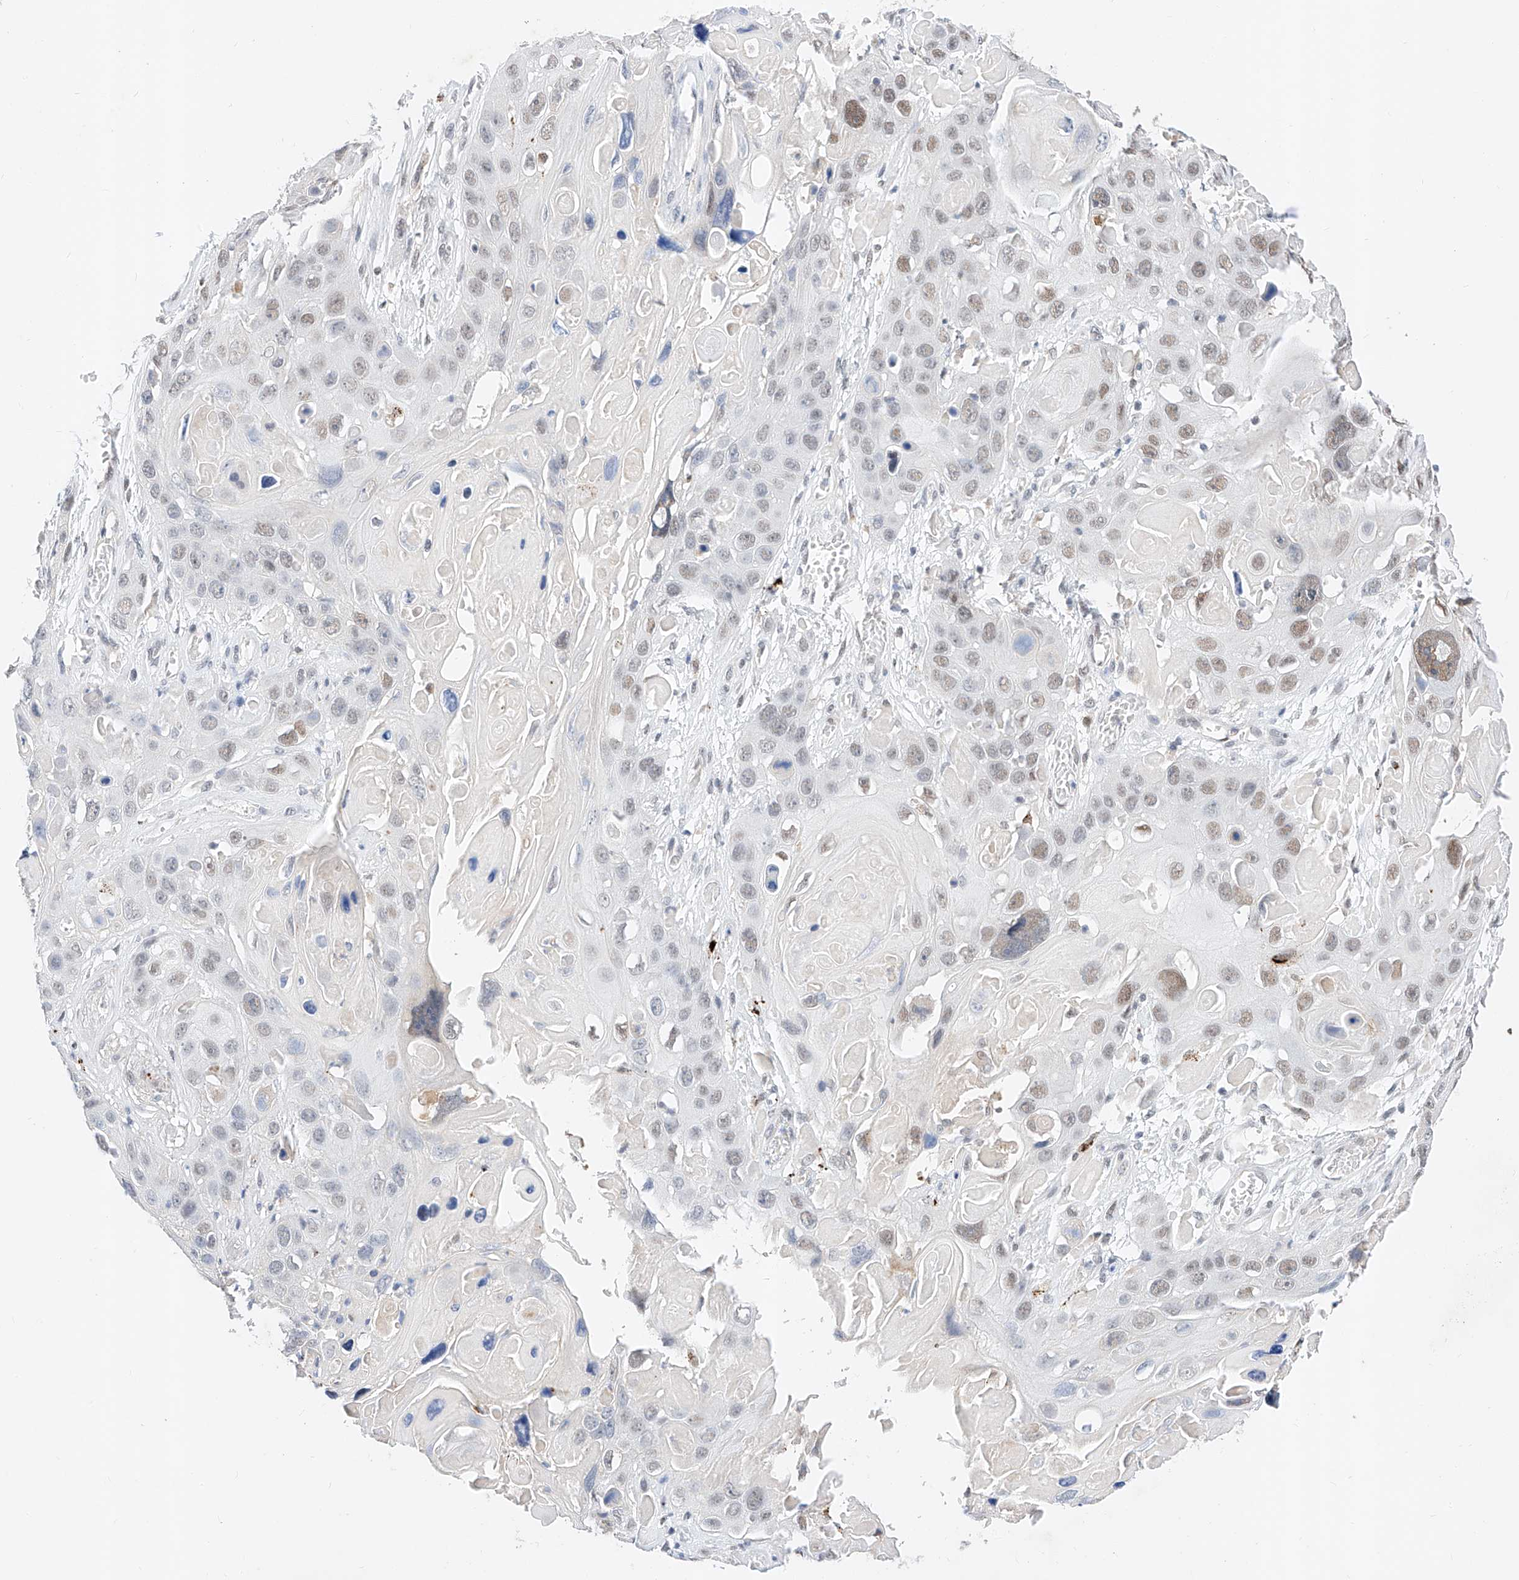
{"staining": {"intensity": "weak", "quantity": "25%-75%", "location": "nuclear"}, "tissue": "skin cancer", "cell_type": "Tumor cells", "image_type": "cancer", "snomed": [{"axis": "morphology", "description": "Squamous cell carcinoma, NOS"}, {"axis": "topography", "description": "Skin"}], "caption": "Skin cancer stained for a protein (brown) exhibits weak nuclear positive positivity in about 25%-75% of tumor cells.", "gene": "KCNJ1", "patient": {"sex": "male", "age": 55}}